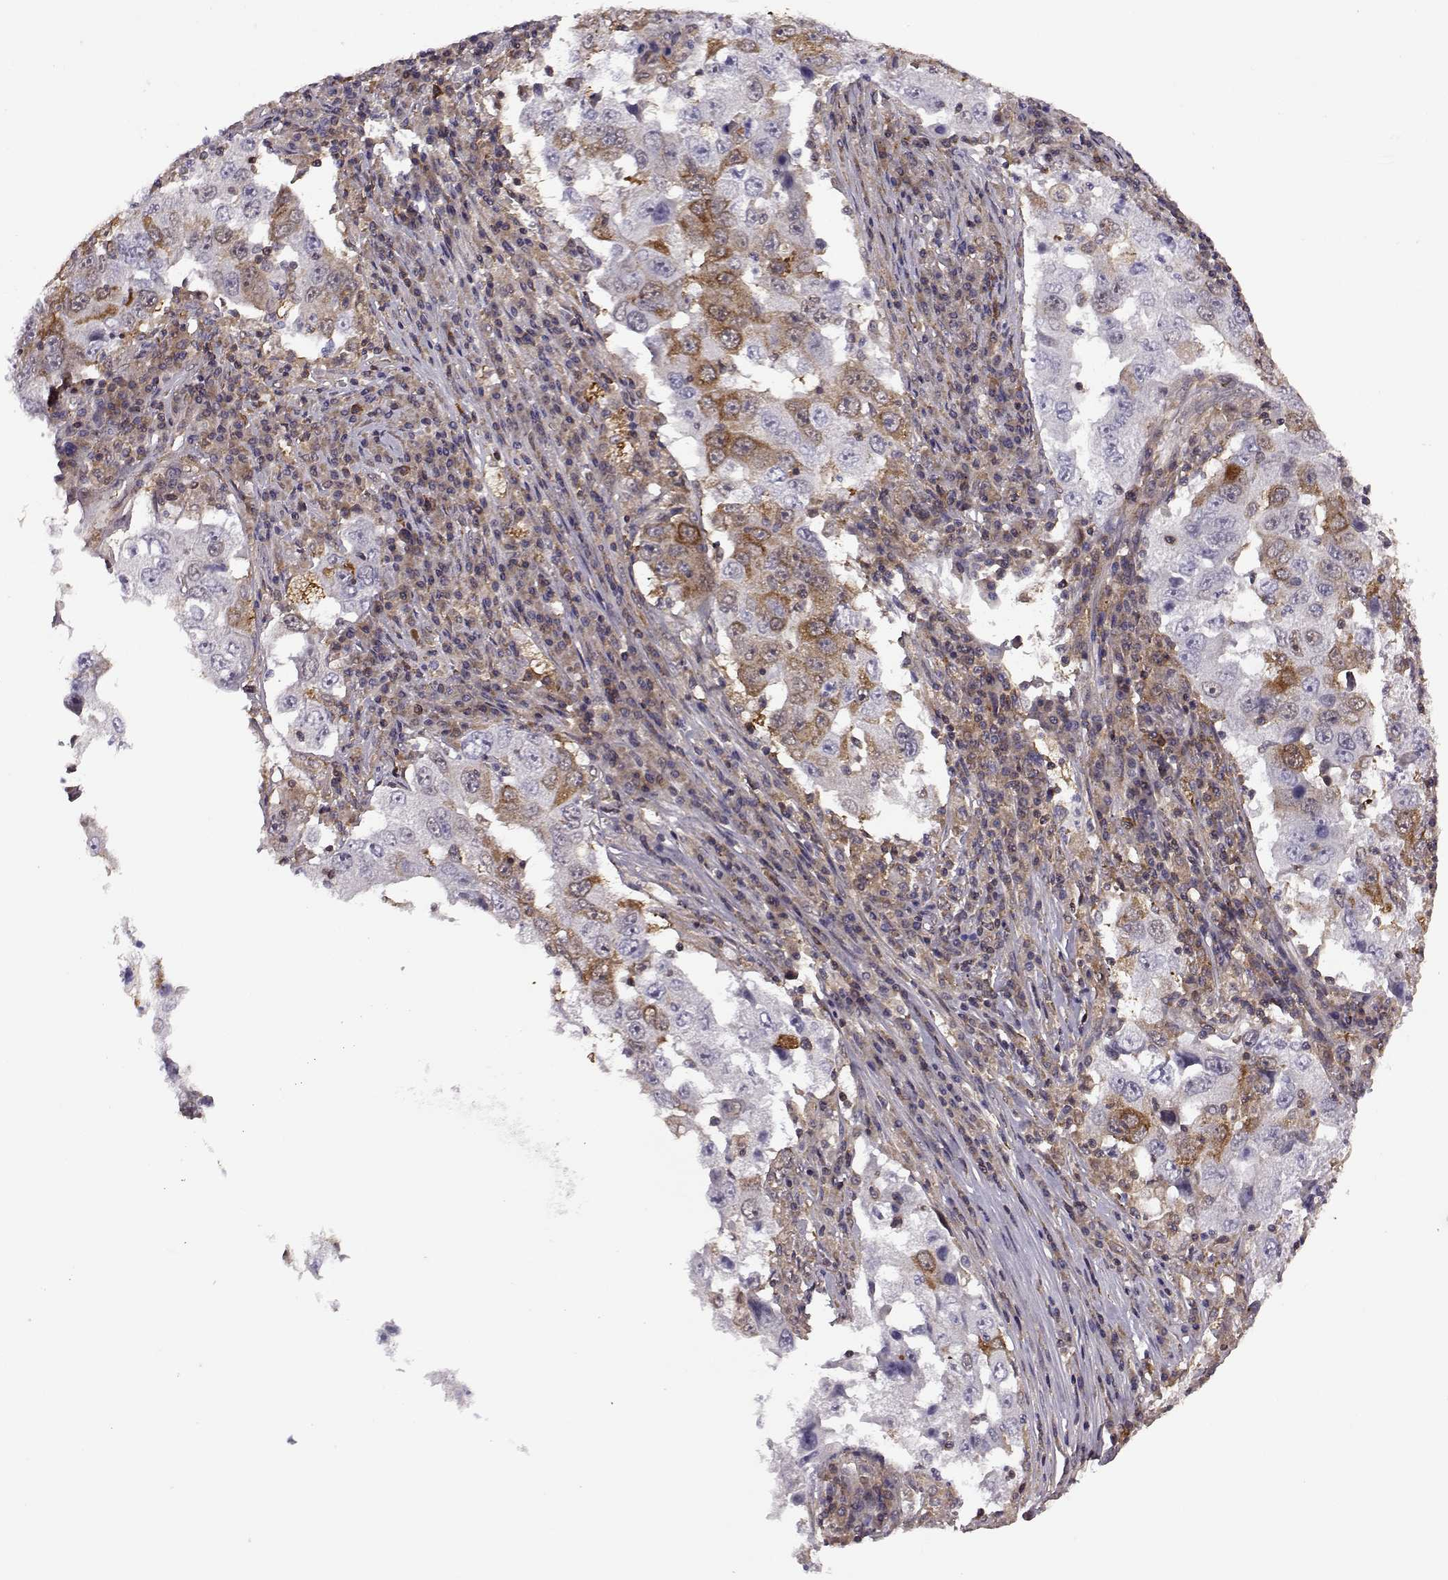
{"staining": {"intensity": "strong", "quantity": ">75%", "location": "cytoplasmic/membranous"}, "tissue": "lung cancer", "cell_type": "Tumor cells", "image_type": "cancer", "snomed": [{"axis": "morphology", "description": "Adenocarcinoma, NOS"}, {"axis": "topography", "description": "Lung"}], "caption": "There is high levels of strong cytoplasmic/membranous positivity in tumor cells of lung cancer, as demonstrated by immunohistochemical staining (brown color).", "gene": "URI1", "patient": {"sex": "male", "age": 73}}